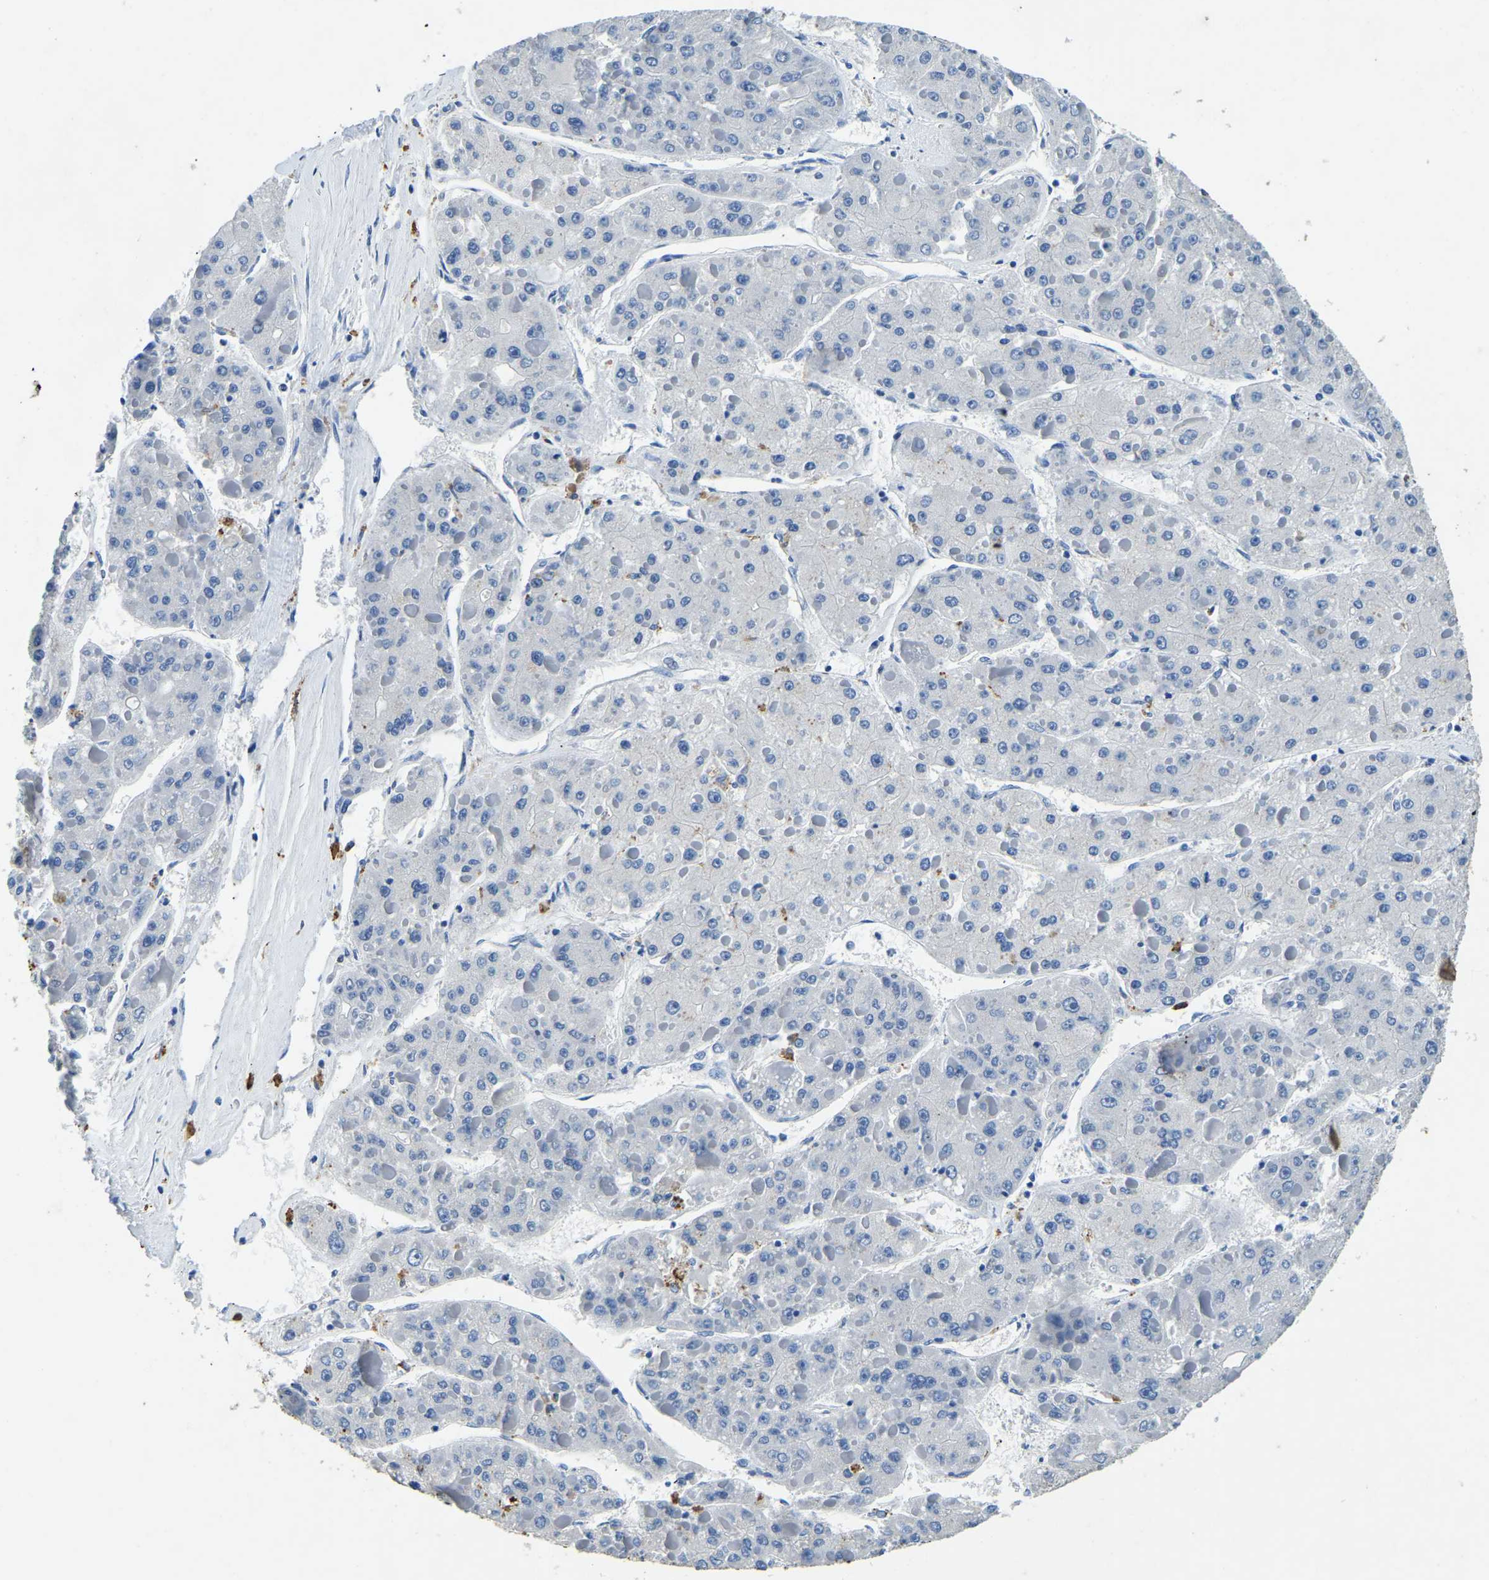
{"staining": {"intensity": "negative", "quantity": "none", "location": "none"}, "tissue": "liver cancer", "cell_type": "Tumor cells", "image_type": "cancer", "snomed": [{"axis": "morphology", "description": "Carcinoma, Hepatocellular, NOS"}, {"axis": "topography", "description": "Liver"}], "caption": "Image shows no protein expression in tumor cells of liver hepatocellular carcinoma tissue. (DAB immunohistochemistry with hematoxylin counter stain).", "gene": "UBN2", "patient": {"sex": "female", "age": 73}}